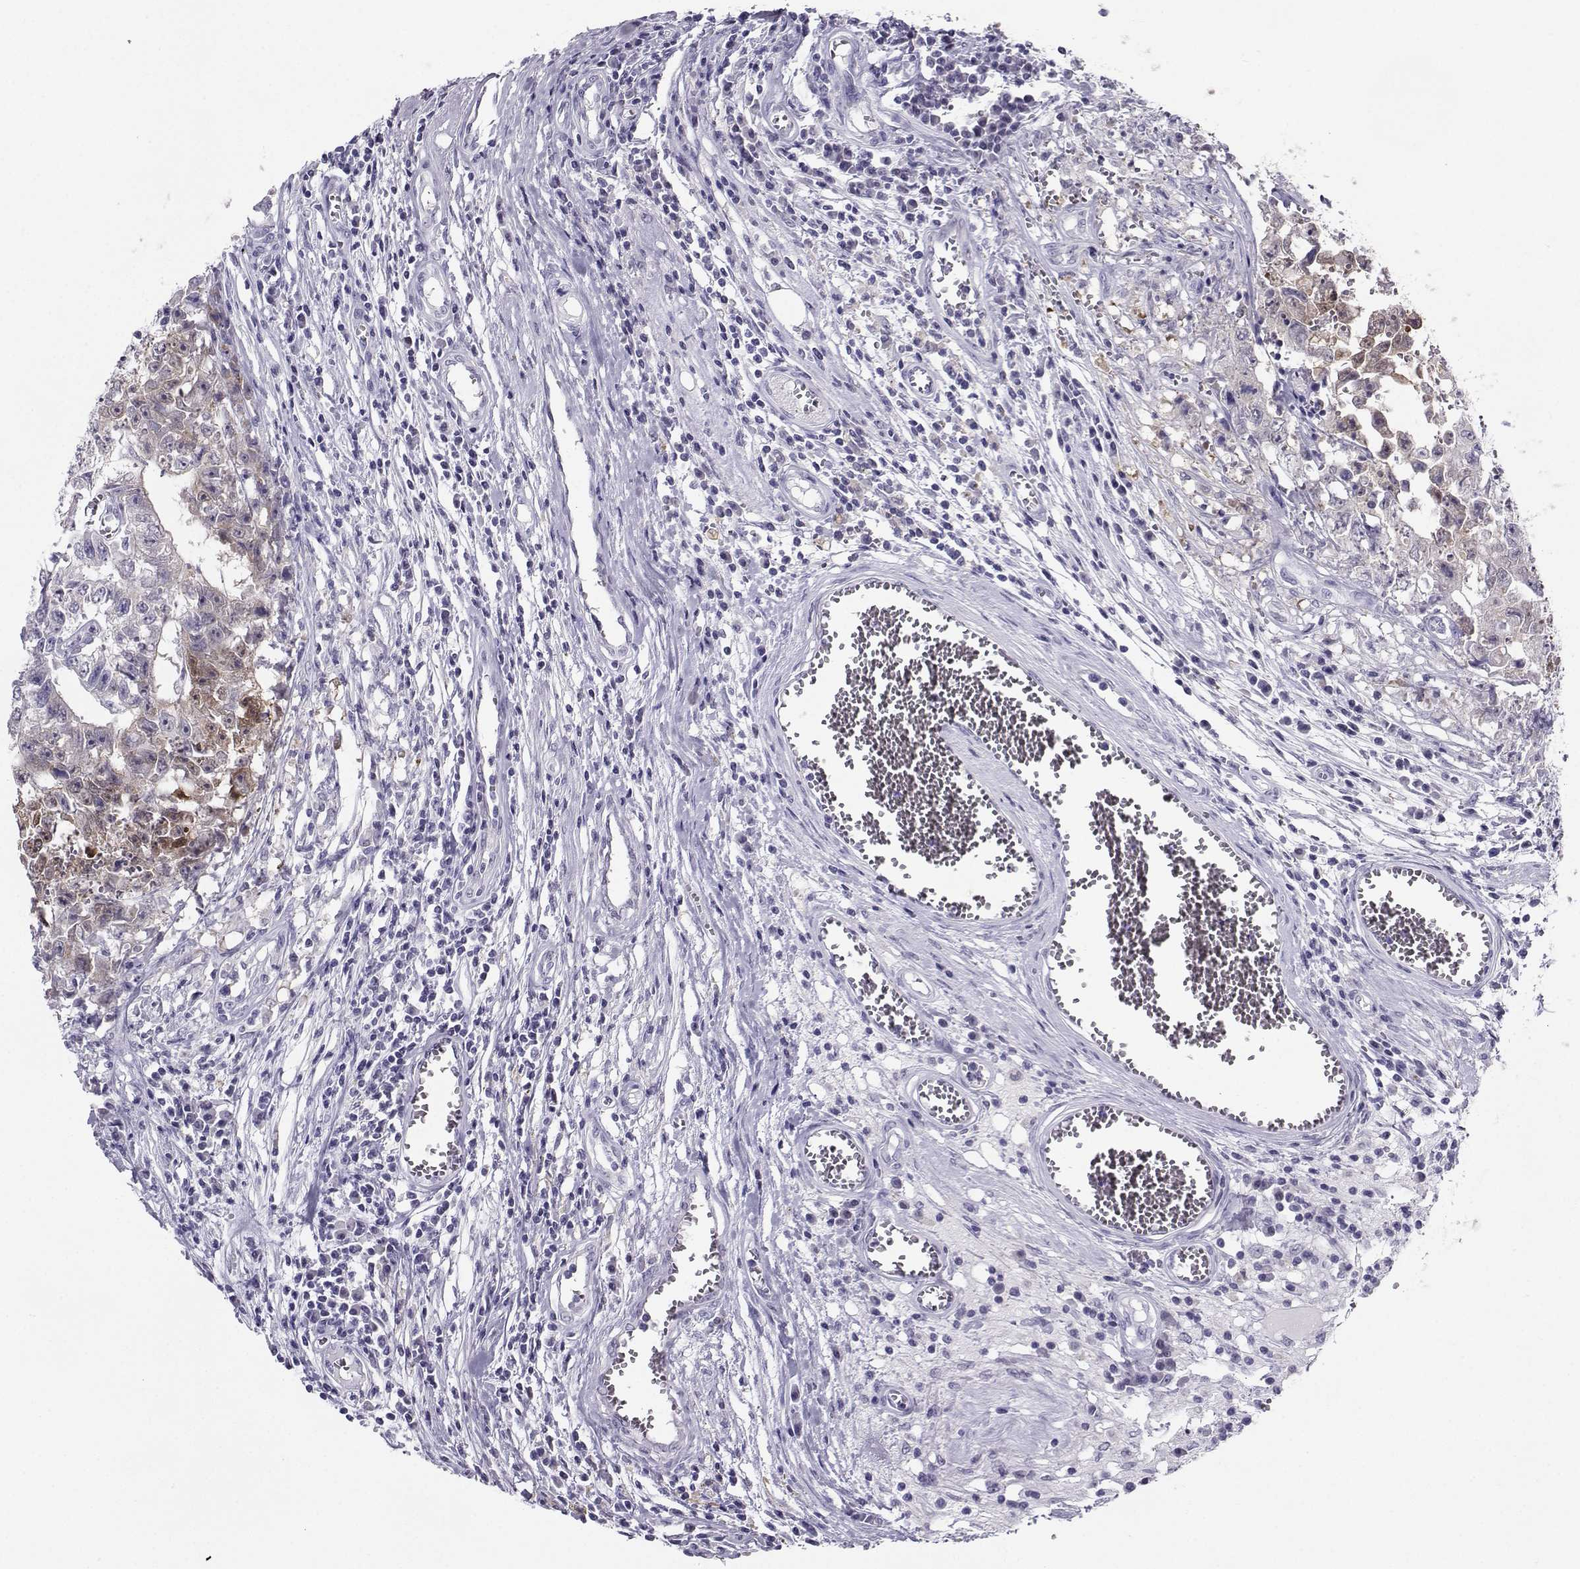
{"staining": {"intensity": "strong", "quantity": "<25%", "location": "cytoplasmic/membranous"}, "tissue": "testis cancer", "cell_type": "Tumor cells", "image_type": "cancer", "snomed": [{"axis": "morphology", "description": "Carcinoma, Embryonal, NOS"}, {"axis": "topography", "description": "Testis"}], "caption": "Testis cancer (embryonal carcinoma) was stained to show a protein in brown. There is medium levels of strong cytoplasmic/membranous positivity in about <25% of tumor cells. (Brightfield microscopy of DAB IHC at high magnification).", "gene": "PGK1", "patient": {"sex": "male", "age": 36}}